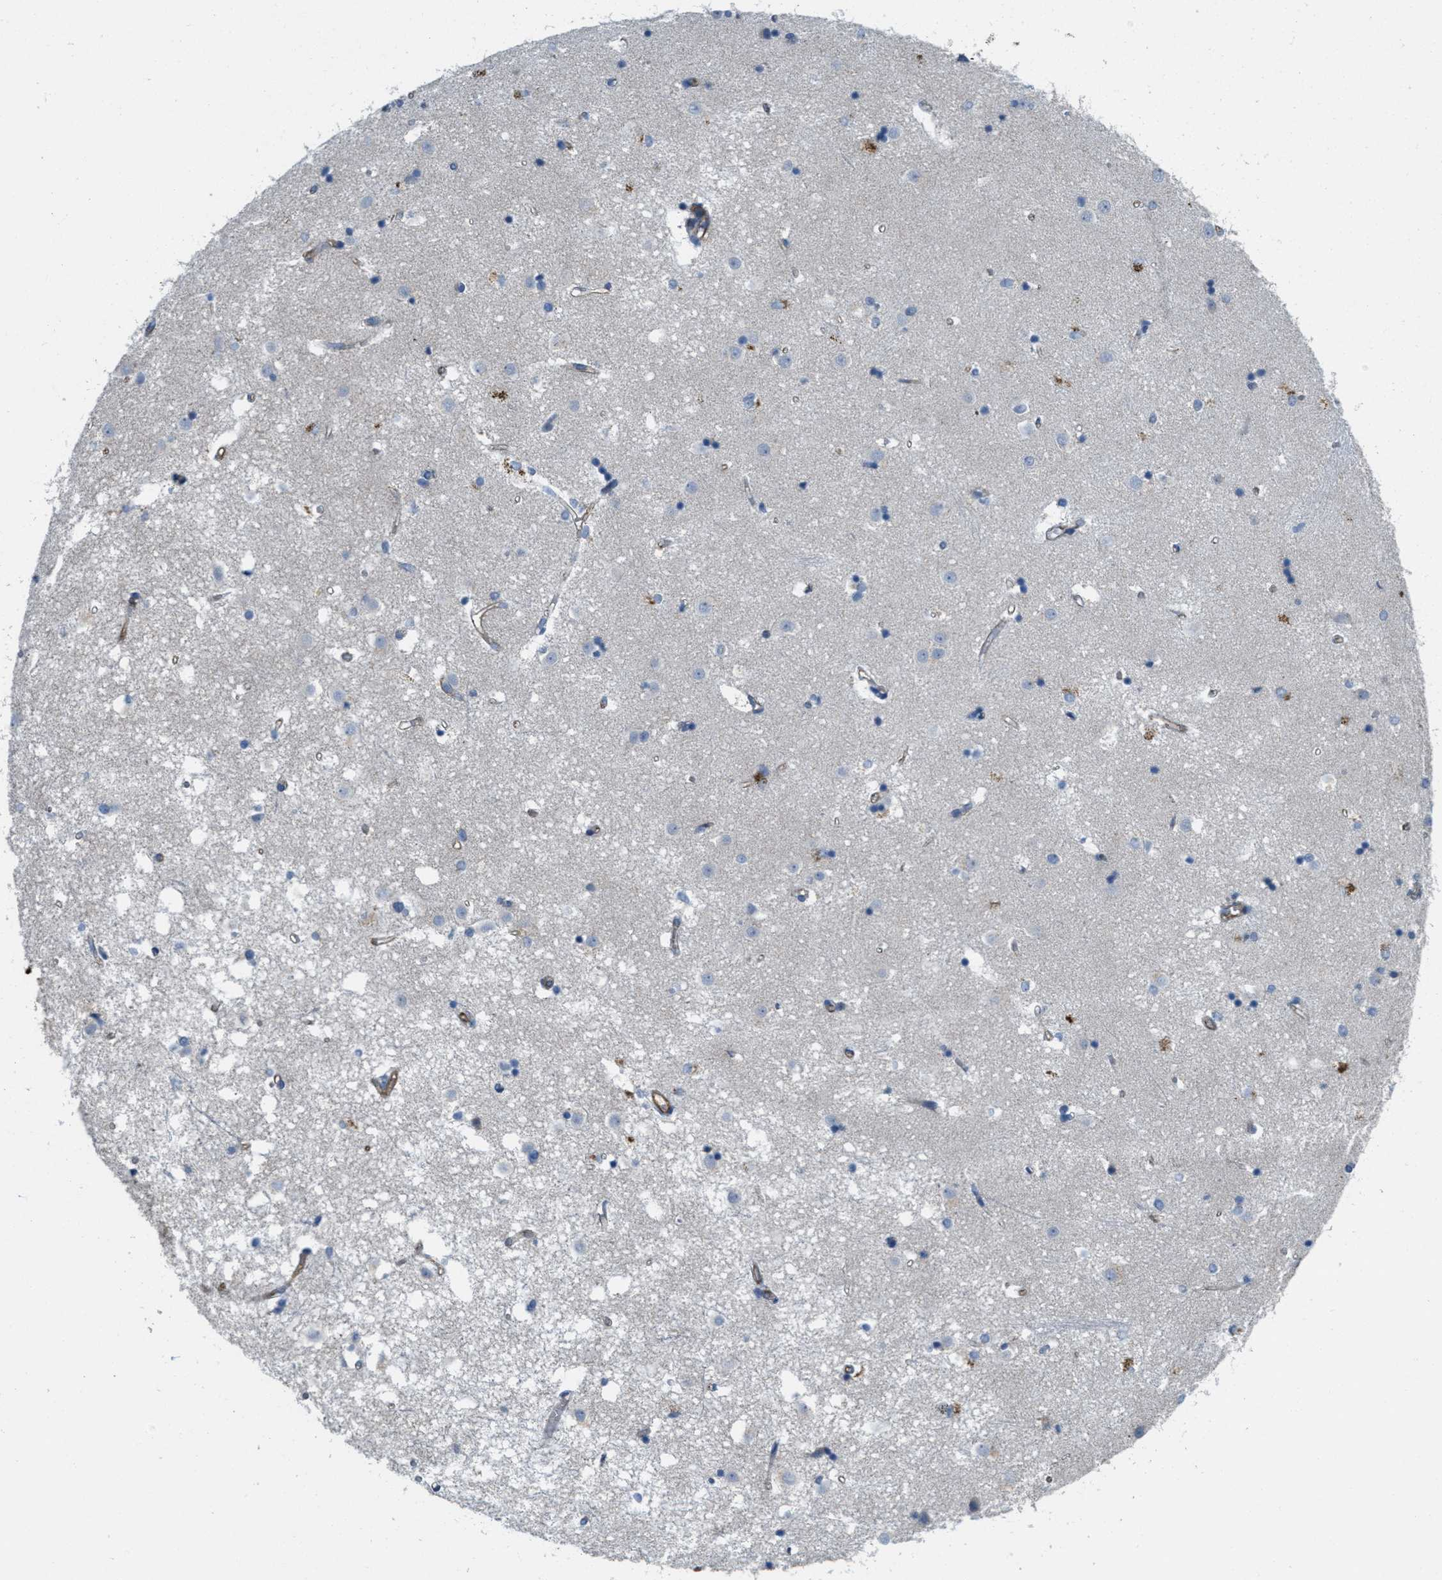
{"staining": {"intensity": "negative", "quantity": "none", "location": "none"}, "tissue": "caudate", "cell_type": "Glial cells", "image_type": "normal", "snomed": [{"axis": "morphology", "description": "Normal tissue, NOS"}, {"axis": "topography", "description": "Lateral ventricle wall"}], "caption": "High power microscopy photomicrograph of an immunohistochemistry (IHC) micrograph of unremarkable caudate, revealing no significant staining in glial cells. (Stains: DAB immunohistochemistry (IHC) with hematoxylin counter stain, Microscopy: brightfield microscopy at high magnification).", "gene": "BTN3A1", "patient": {"sex": "male", "age": 45}}